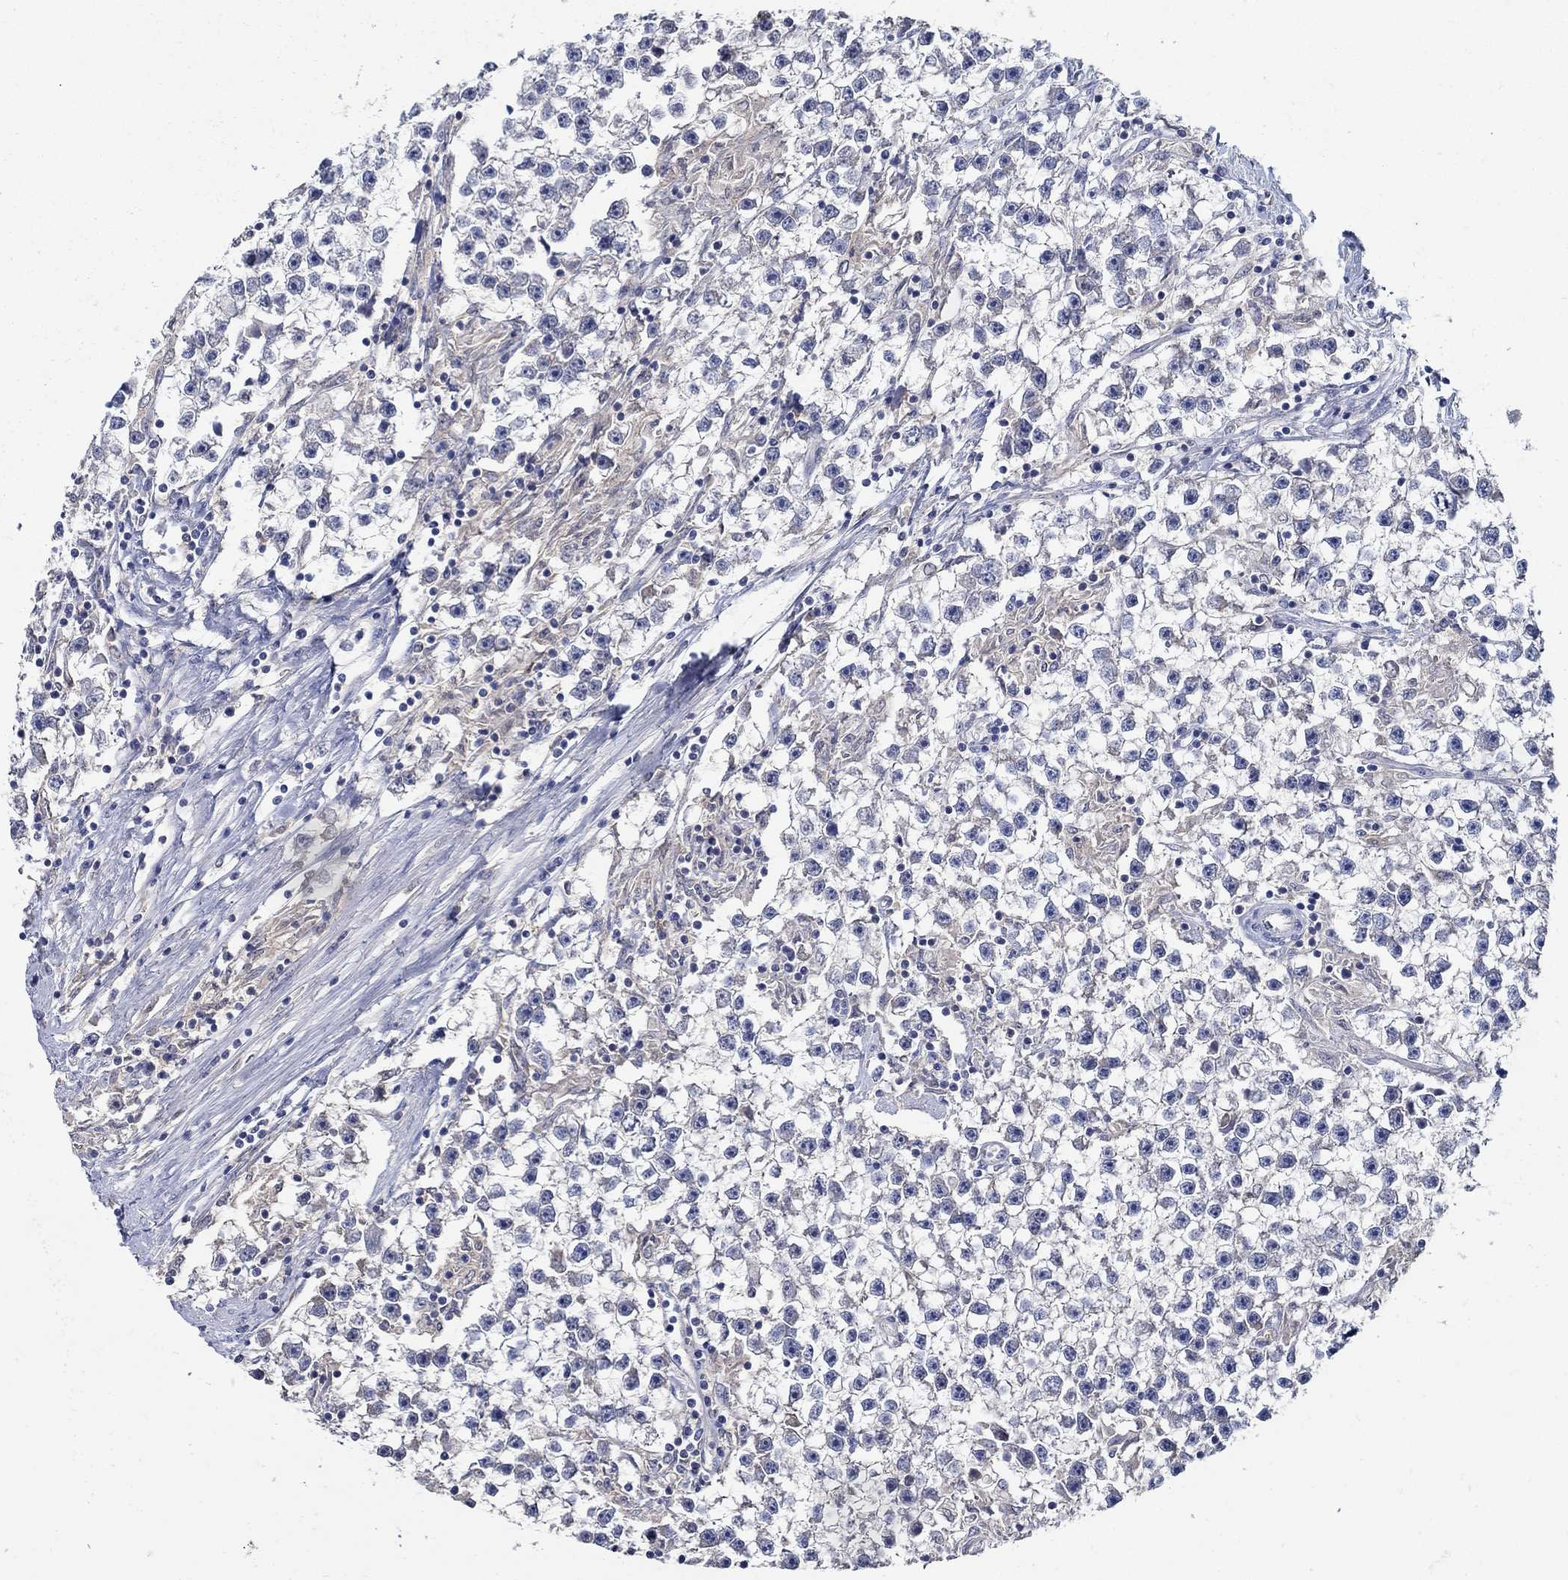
{"staining": {"intensity": "negative", "quantity": "none", "location": "none"}, "tissue": "testis cancer", "cell_type": "Tumor cells", "image_type": "cancer", "snomed": [{"axis": "morphology", "description": "Seminoma, NOS"}, {"axis": "topography", "description": "Testis"}], "caption": "Tumor cells are negative for brown protein staining in seminoma (testis).", "gene": "MTHFR", "patient": {"sex": "male", "age": 59}}